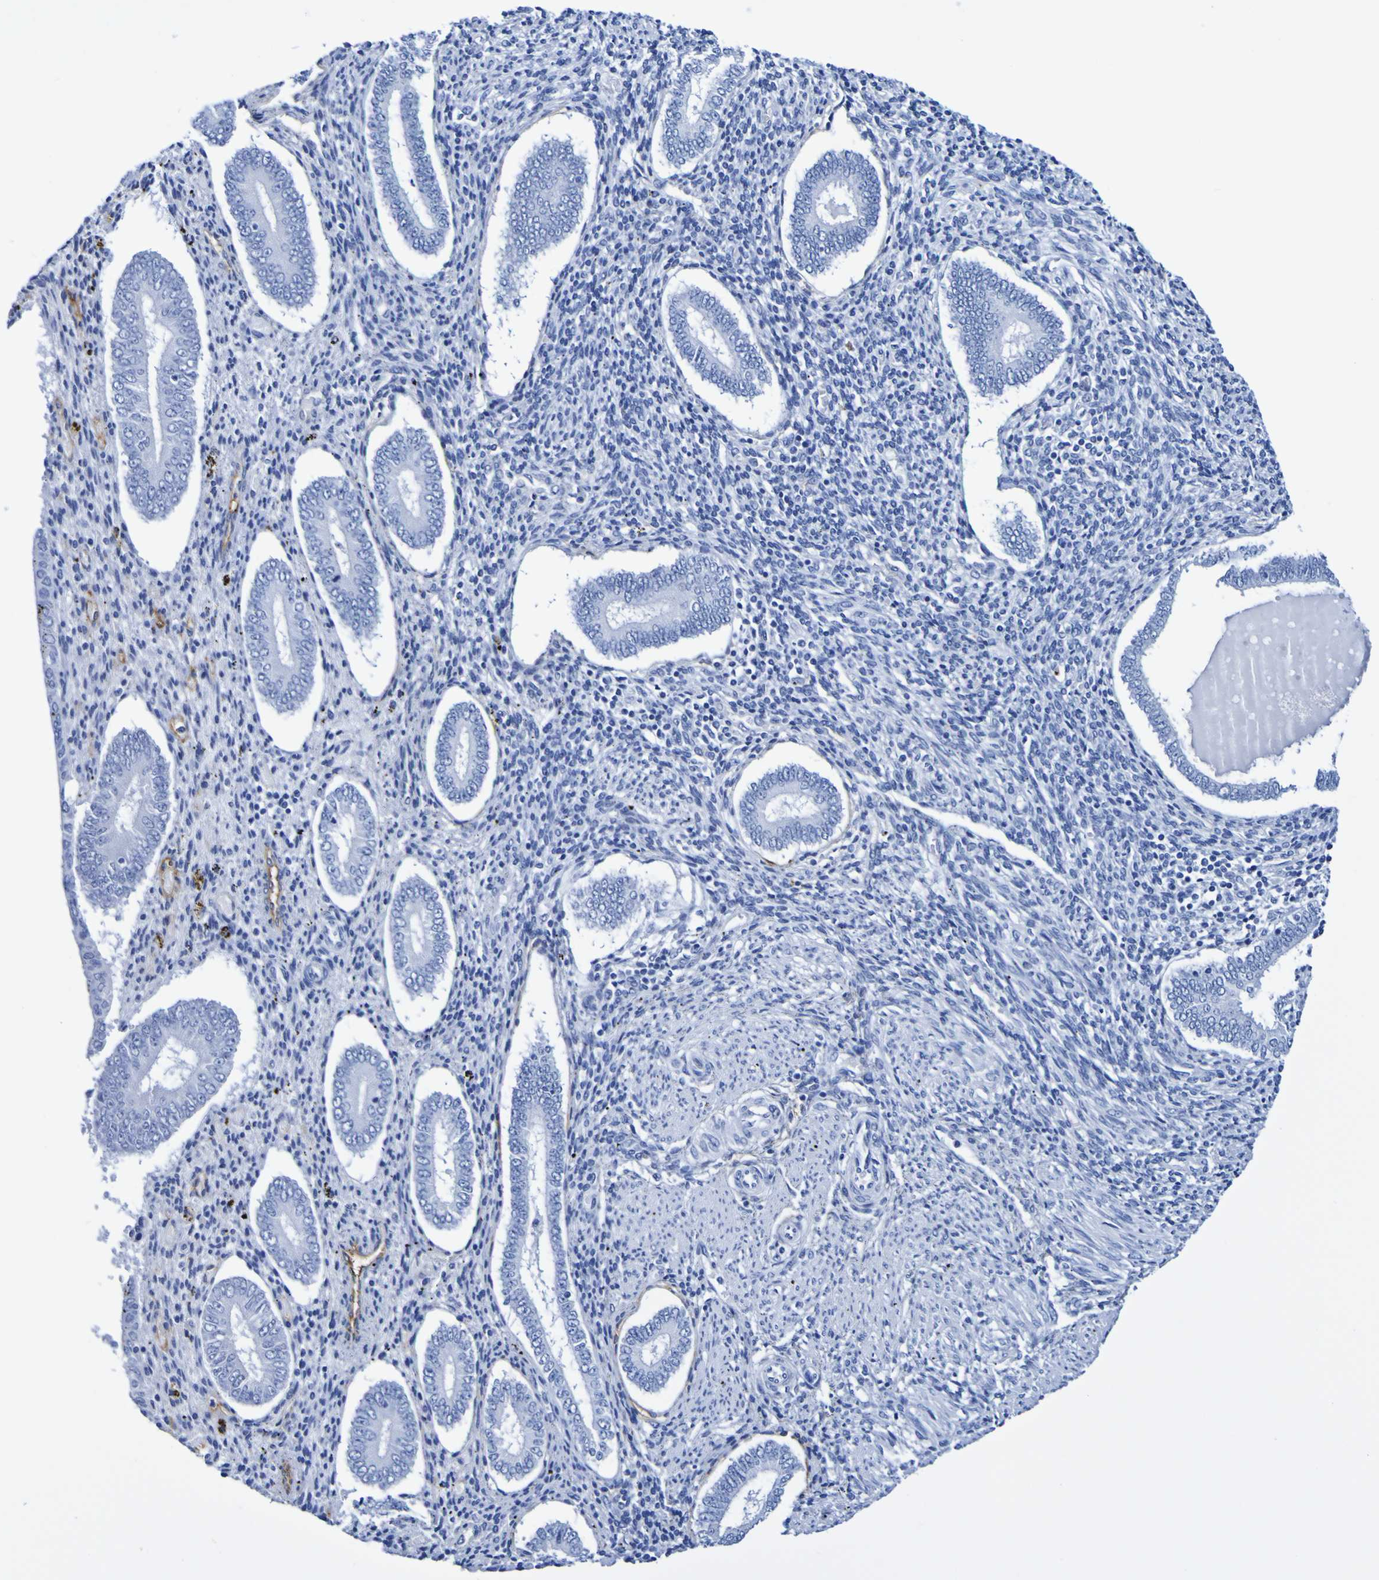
{"staining": {"intensity": "negative", "quantity": "none", "location": "none"}, "tissue": "endometrium", "cell_type": "Cells in endometrial stroma", "image_type": "normal", "snomed": [{"axis": "morphology", "description": "Normal tissue, NOS"}, {"axis": "topography", "description": "Endometrium"}], "caption": "The histopathology image demonstrates no significant positivity in cells in endometrial stroma of endometrium.", "gene": "DPEP1", "patient": {"sex": "female", "age": 42}}